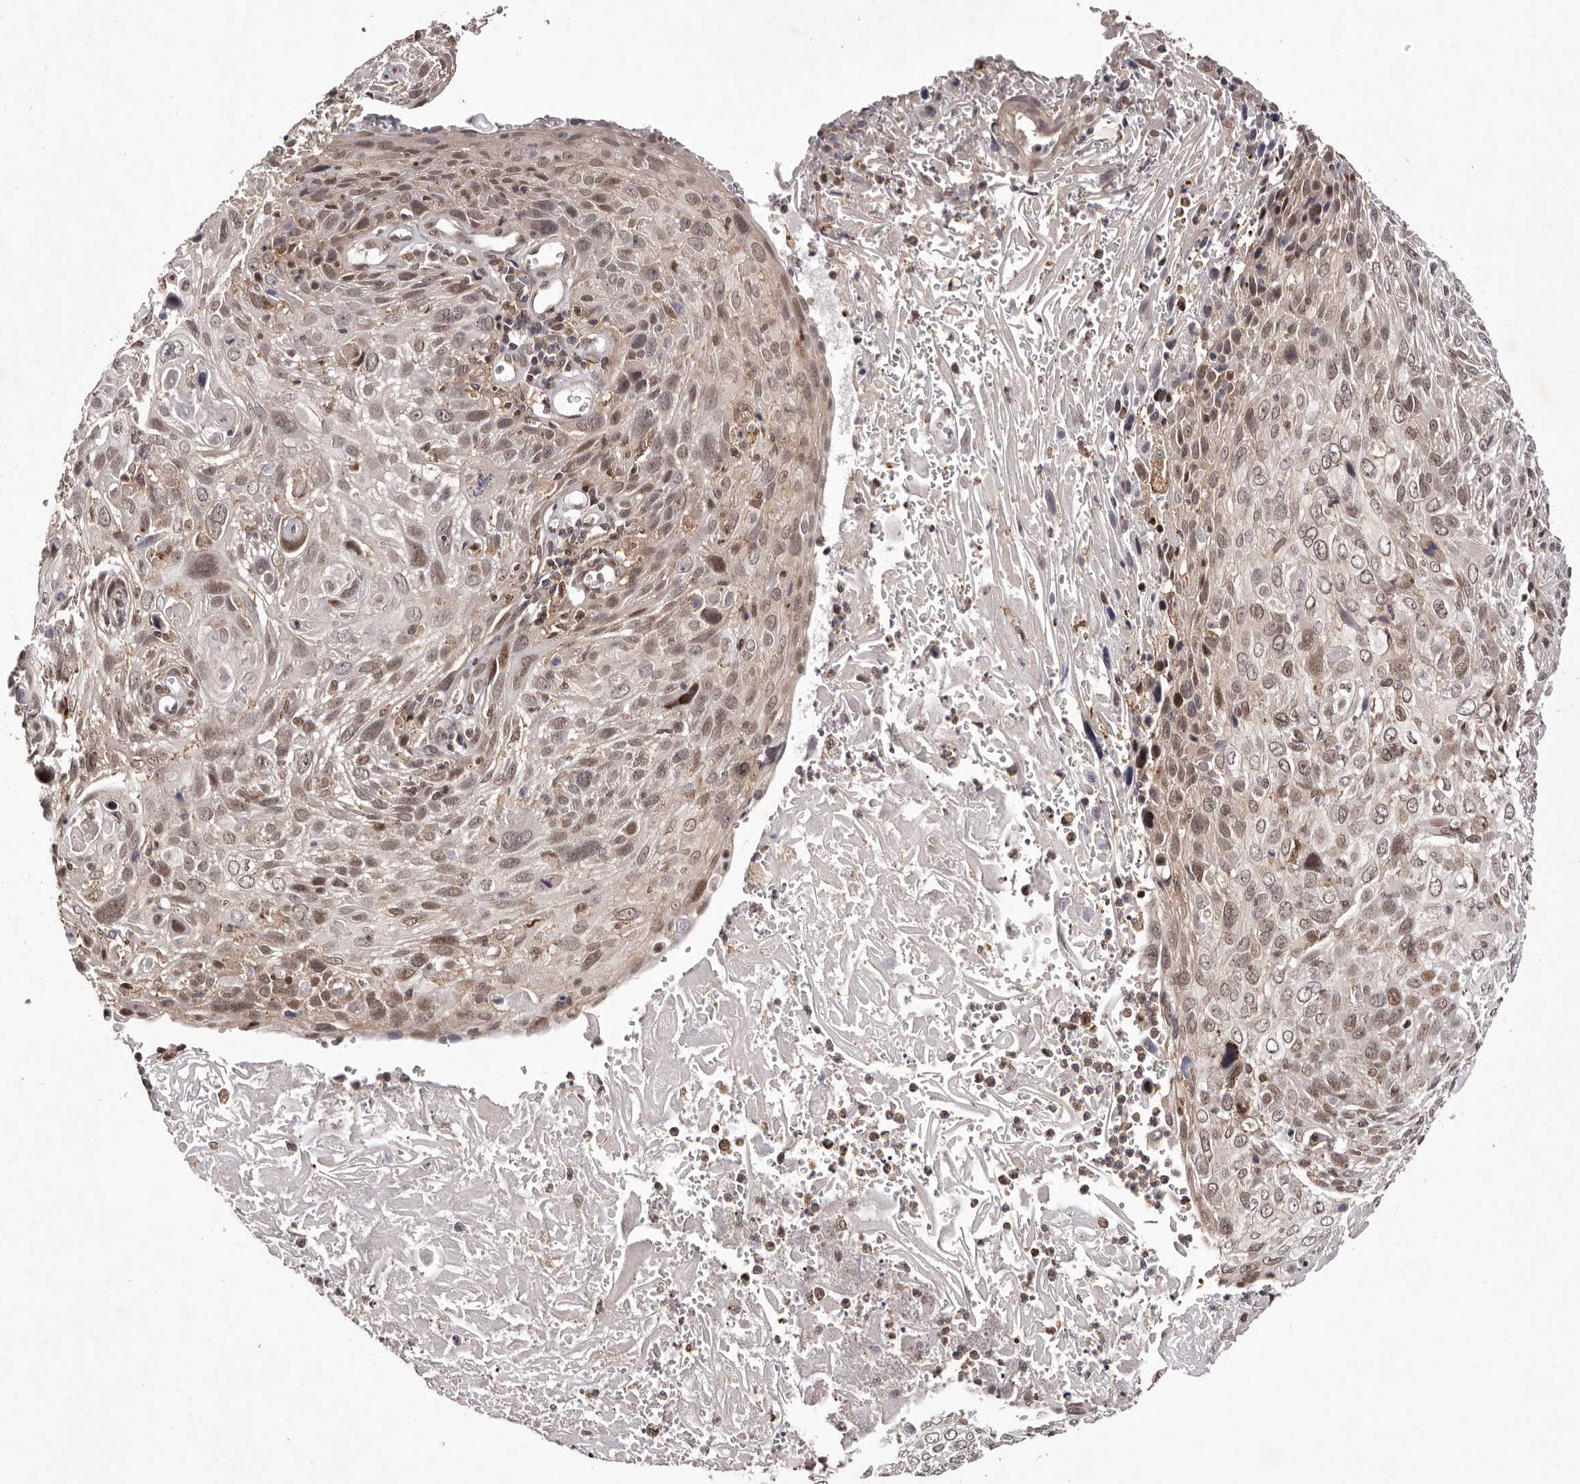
{"staining": {"intensity": "weak", "quantity": "25%-75%", "location": "nuclear"}, "tissue": "cervical cancer", "cell_type": "Tumor cells", "image_type": "cancer", "snomed": [{"axis": "morphology", "description": "Squamous cell carcinoma, NOS"}, {"axis": "topography", "description": "Cervix"}], "caption": "Immunohistochemical staining of cervical cancer demonstrates low levels of weak nuclear protein expression in approximately 25%-75% of tumor cells. Using DAB (brown) and hematoxylin (blue) stains, captured at high magnification using brightfield microscopy.", "gene": "FBXO5", "patient": {"sex": "female", "age": 51}}